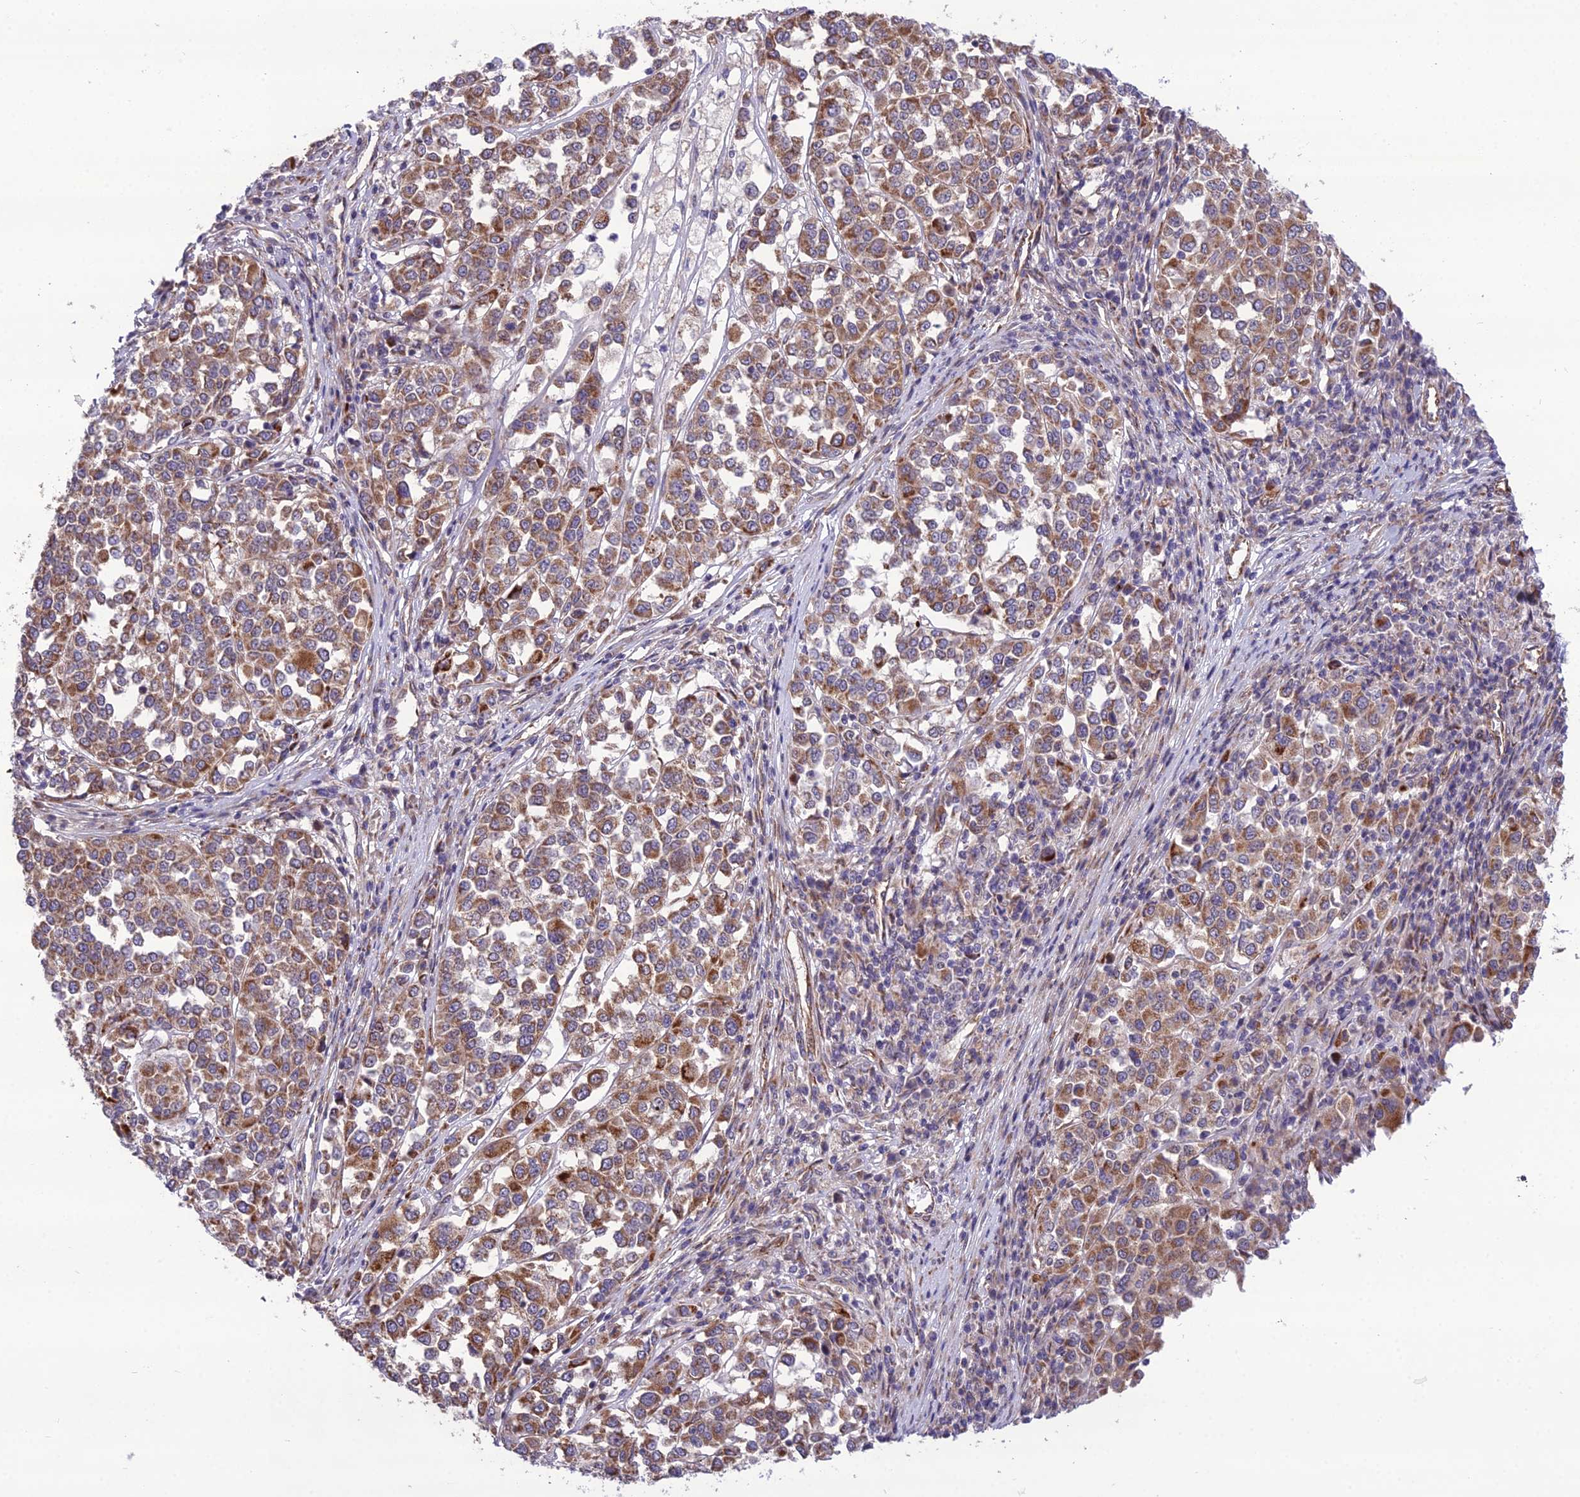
{"staining": {"intensity": "moderate", "quantity": ">75%", "location": "cytoplasmic/membranous"}, "tissue": "melanoma", "cell_type": "Tumor cells", "image_type": "cancer", "snomed": [{"axis": "morphology", "description": "Malignant melanoma, Metastatic site"}, {"axis": "topography", "description": "Lymph node"}], "caption": "IHC of human malignant melanoma (metastatic site) demonstrates medium levels of moderate cytoplasmic/membranous positivity in approximately >75% of tumor cells.", "gene": "NODAL", "patient": {"sex": "male", "age": 44}}